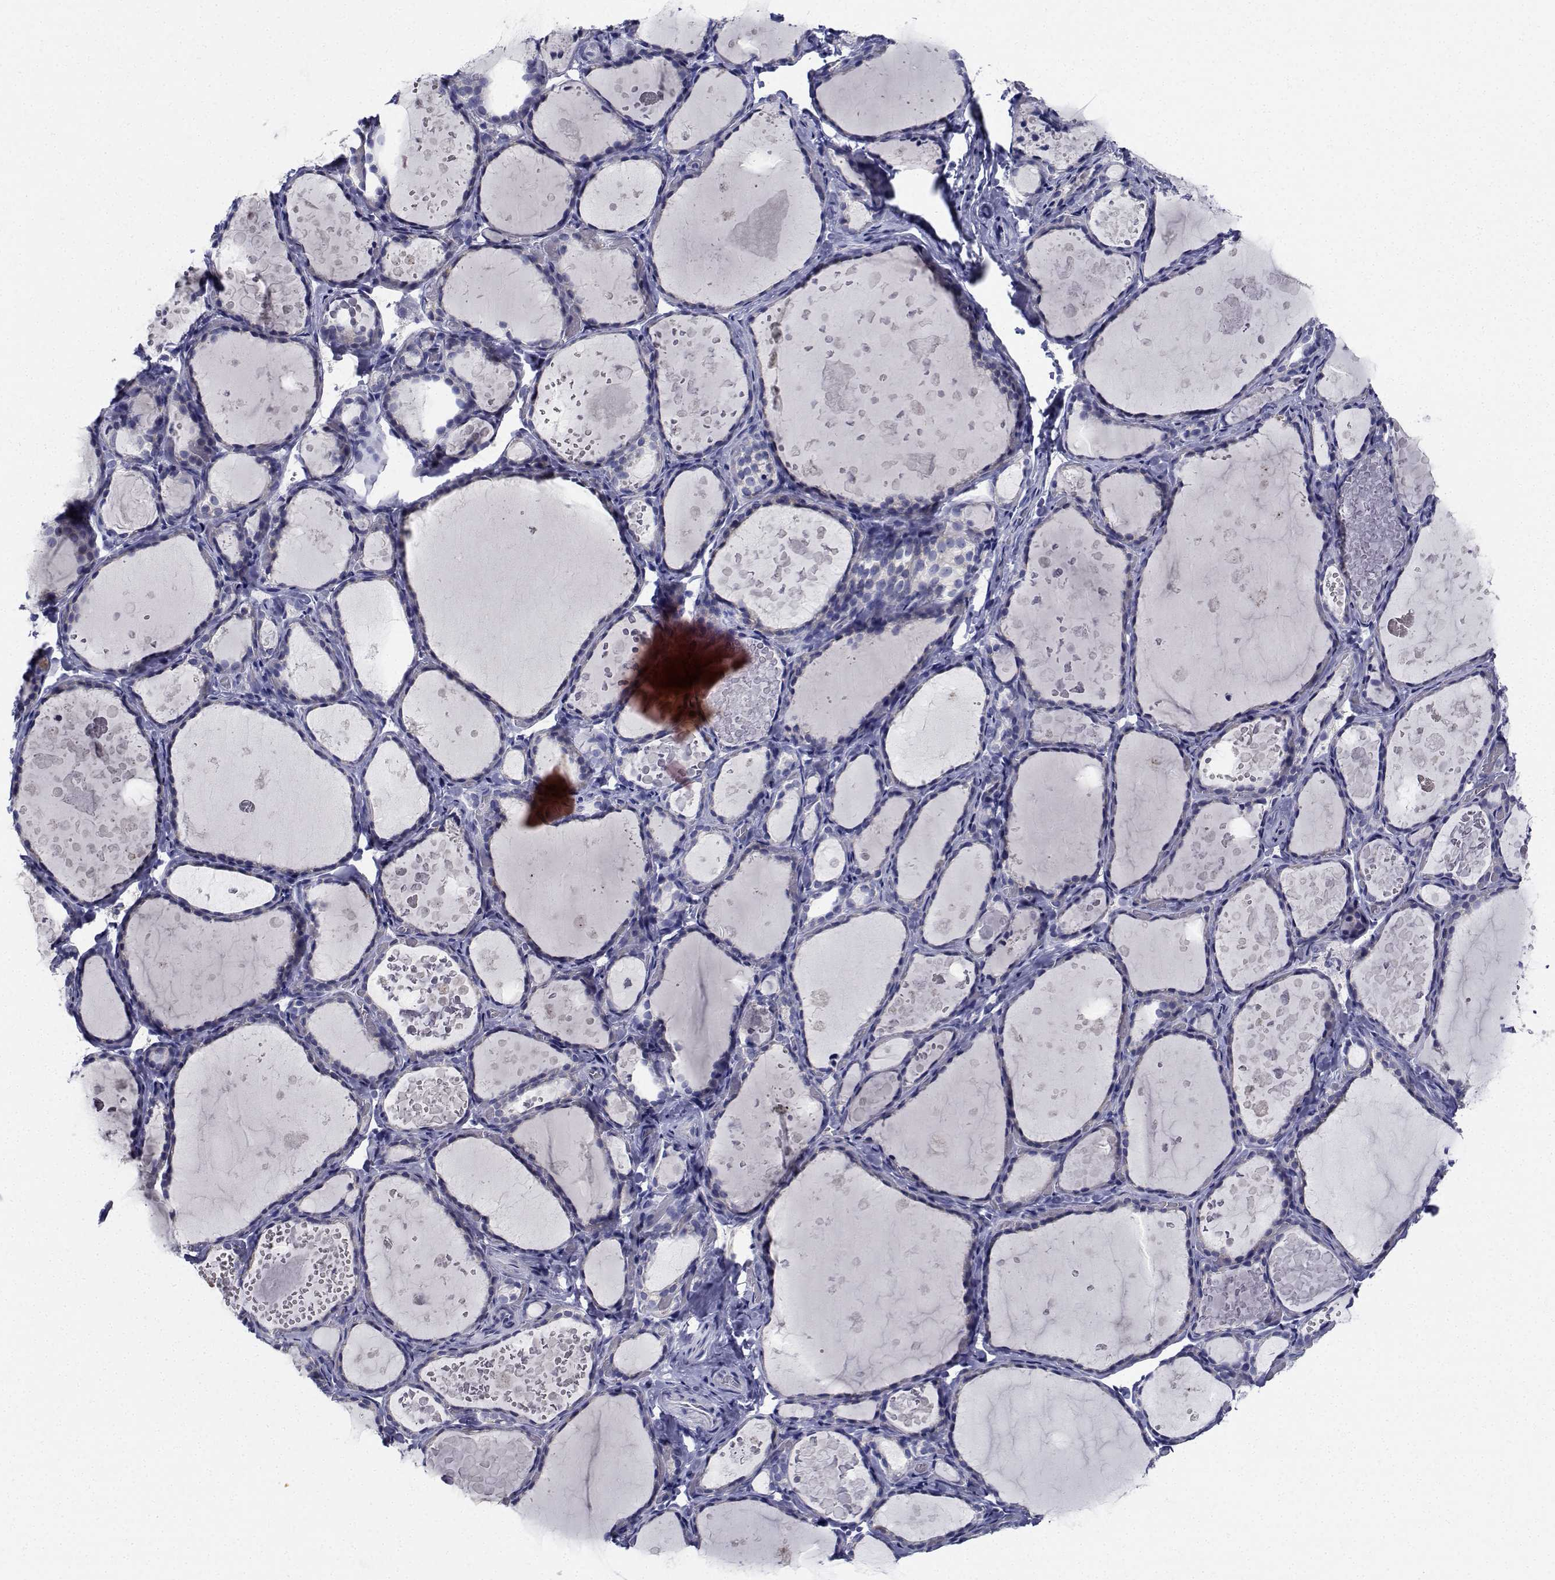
{"staining": {"intensity": "negative", "quantity": "none", "location": "none"}, "tissue": "thyroid gland", "cell_type": "Glandular cells", "image_type": "normal", "snomed": [{"axis": "morphology", "description": "Normal tissue, NOS"}, {"axis": "topography", "description": "Thyroid gland"}], "caption": "IHC of normal thyroid gland displays no staining in glandular cells. (DAB immunohistochemistry (IHC) visualized using brightfield microscopy, high magnification).", "gene": "CDHR3", "patient": {"sex": "female", "age": 56}}